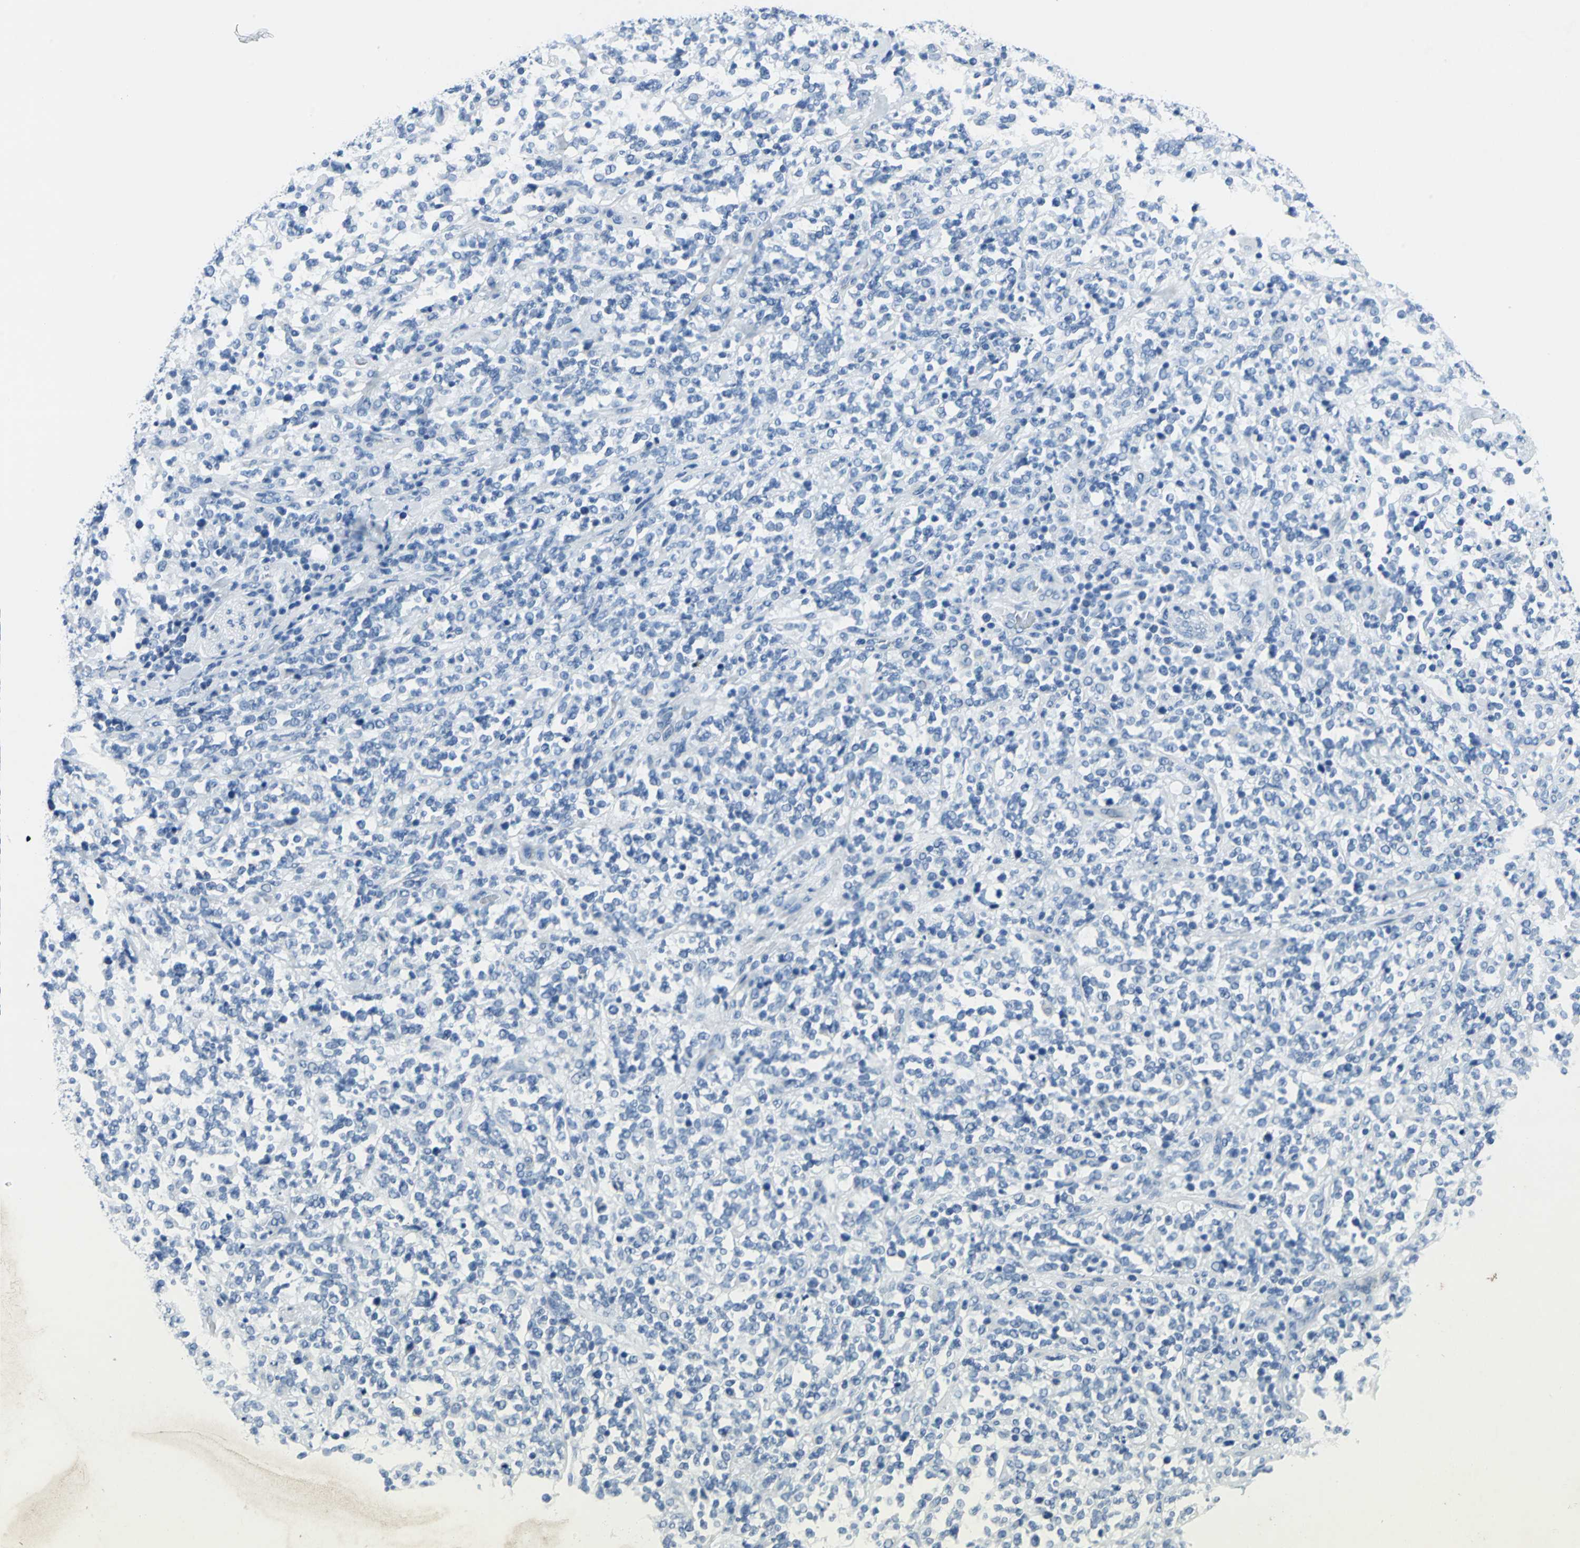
{"staining": {"intensity": "negative", "quantity": "none", "location": "none"}, "tissue": "lymphoma", "cell_type": "Tumor cells", "image_type": "cancer", "snomed": [{"axis": "morphology", "description": "Malignant lymphoma, non-Hodgkin's type, High grade"}, {"axis": "topography", "description": "Soft tissue"}], "caption": "Histopathology image shows no protein staining in tumor cells of malignant lymphoma, non-Hodgkin's type (high-grade) tissue.", "gene": "SFN", "patient": {"sex": "male", "age": 18}}